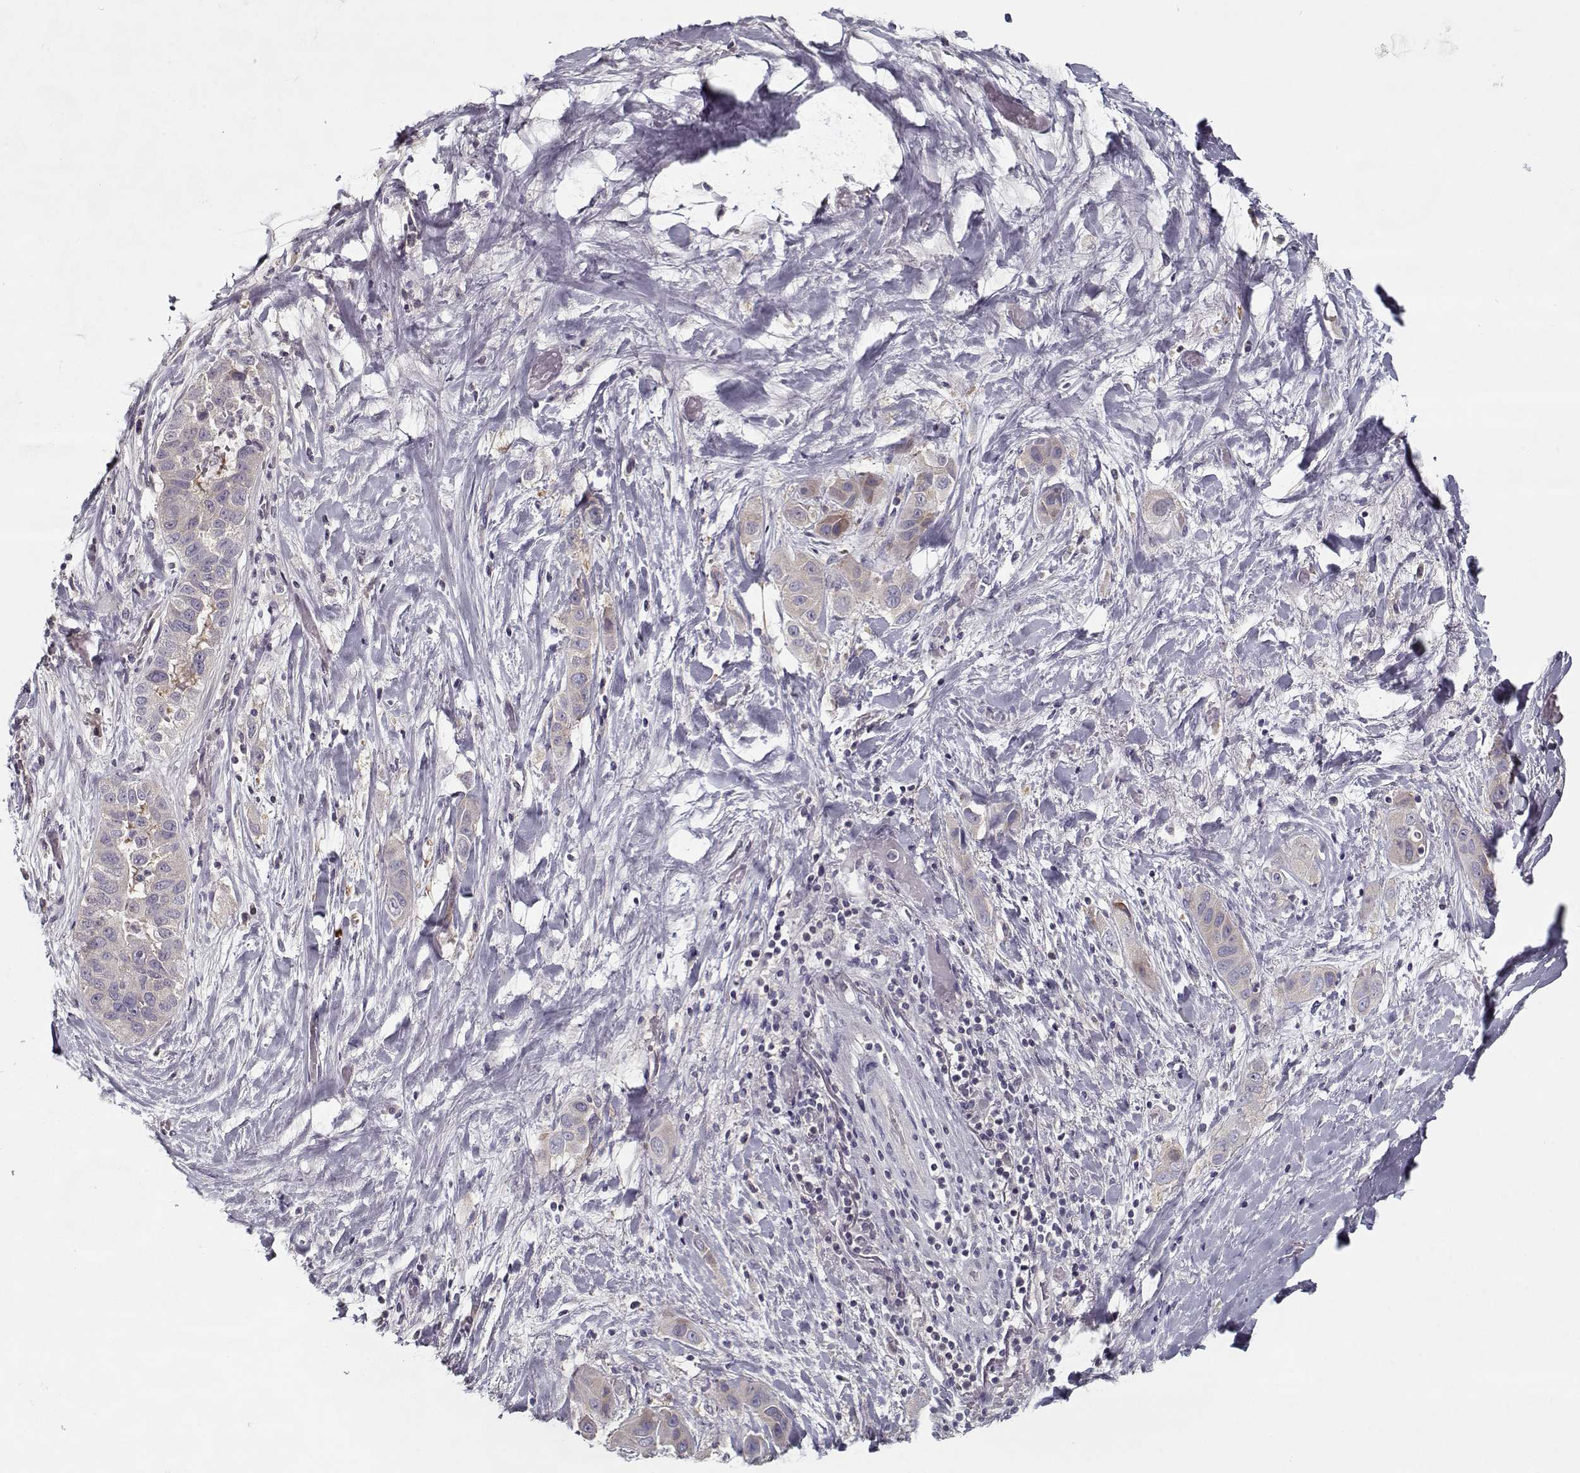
{"staining": {"intensity": "negative", "quantity": "none", "location": "none"}, "tissue": "liver cancer", "cell_type": "Tumor cells", "image_type": "cancer", "snomed": [{"axis": "morphology", "description": "Cholangiocarcinoma"}, {"axis": "topography", "description": "Liver"}], "caption": "Immunohistochemistry photomicrograph of human liver cholangiocarcinoma stained for a protein (brown), which shows no staining in tumor cells.", "gene": "TESPA1", "patient": {"sex": "female", "age": 52}}